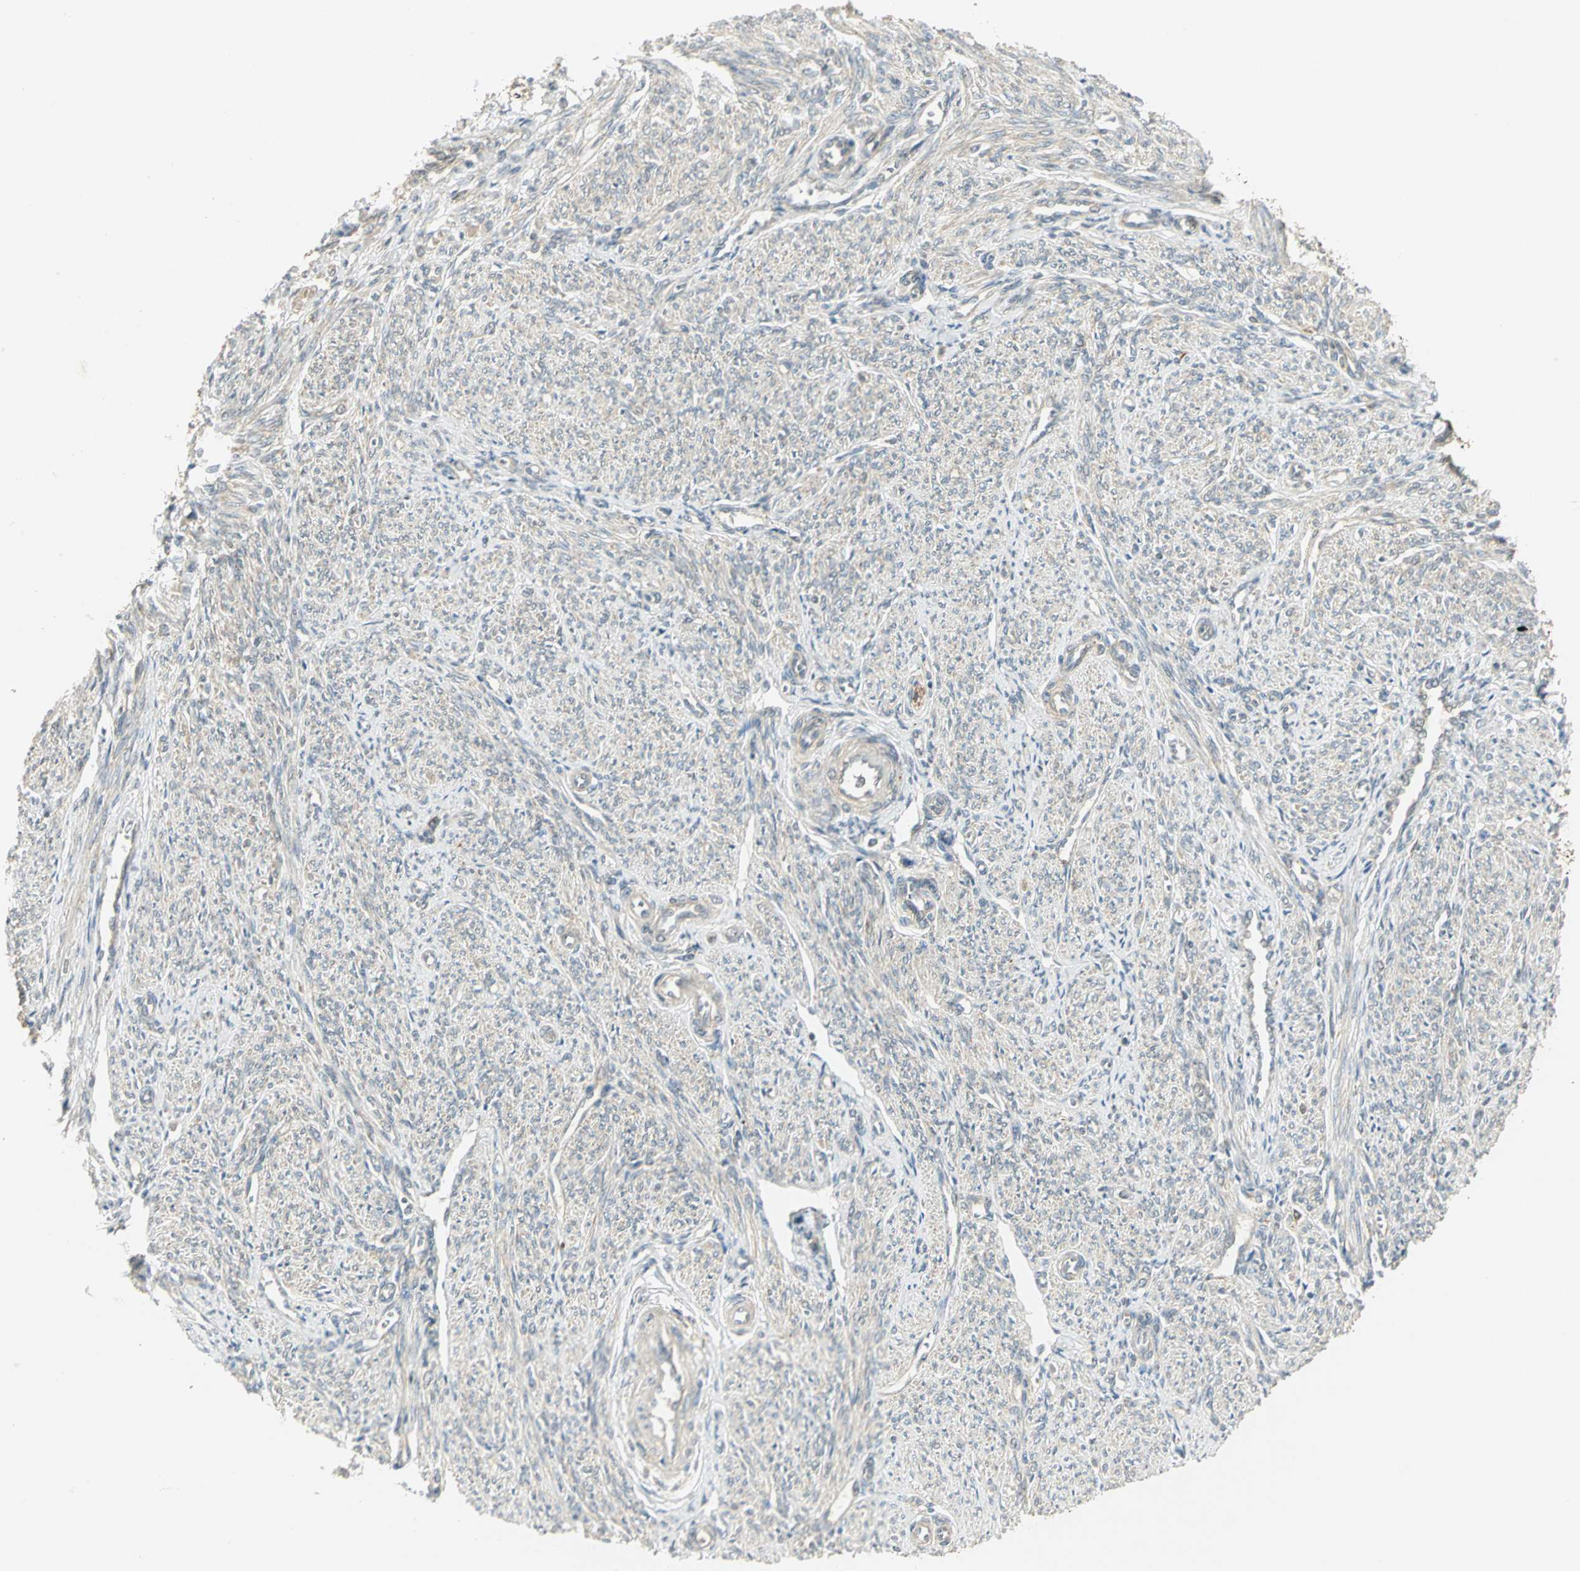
{"staining": {"intensity": "negative", "quantity": "none", "location": "none"}, "tissue": "smooth muscle", "cell_type": "Smooth muscle cells", "image_type": "normal", "snomed": [{"axis": "morphology", "description": "Normal tissue, NOS"}, {"axis": "topography", "description": "Smooth muscle"}], "caption": "This histopathology image is of normal smooth muscle stained with immunohistochemistry (IHC) to label a protein in brown with the nuclei are counter-stained blue. There is no expression in smooth muscle cells.", "gene": "MAPK8IP3", "patient": {"sex": "female", "age": 65}}